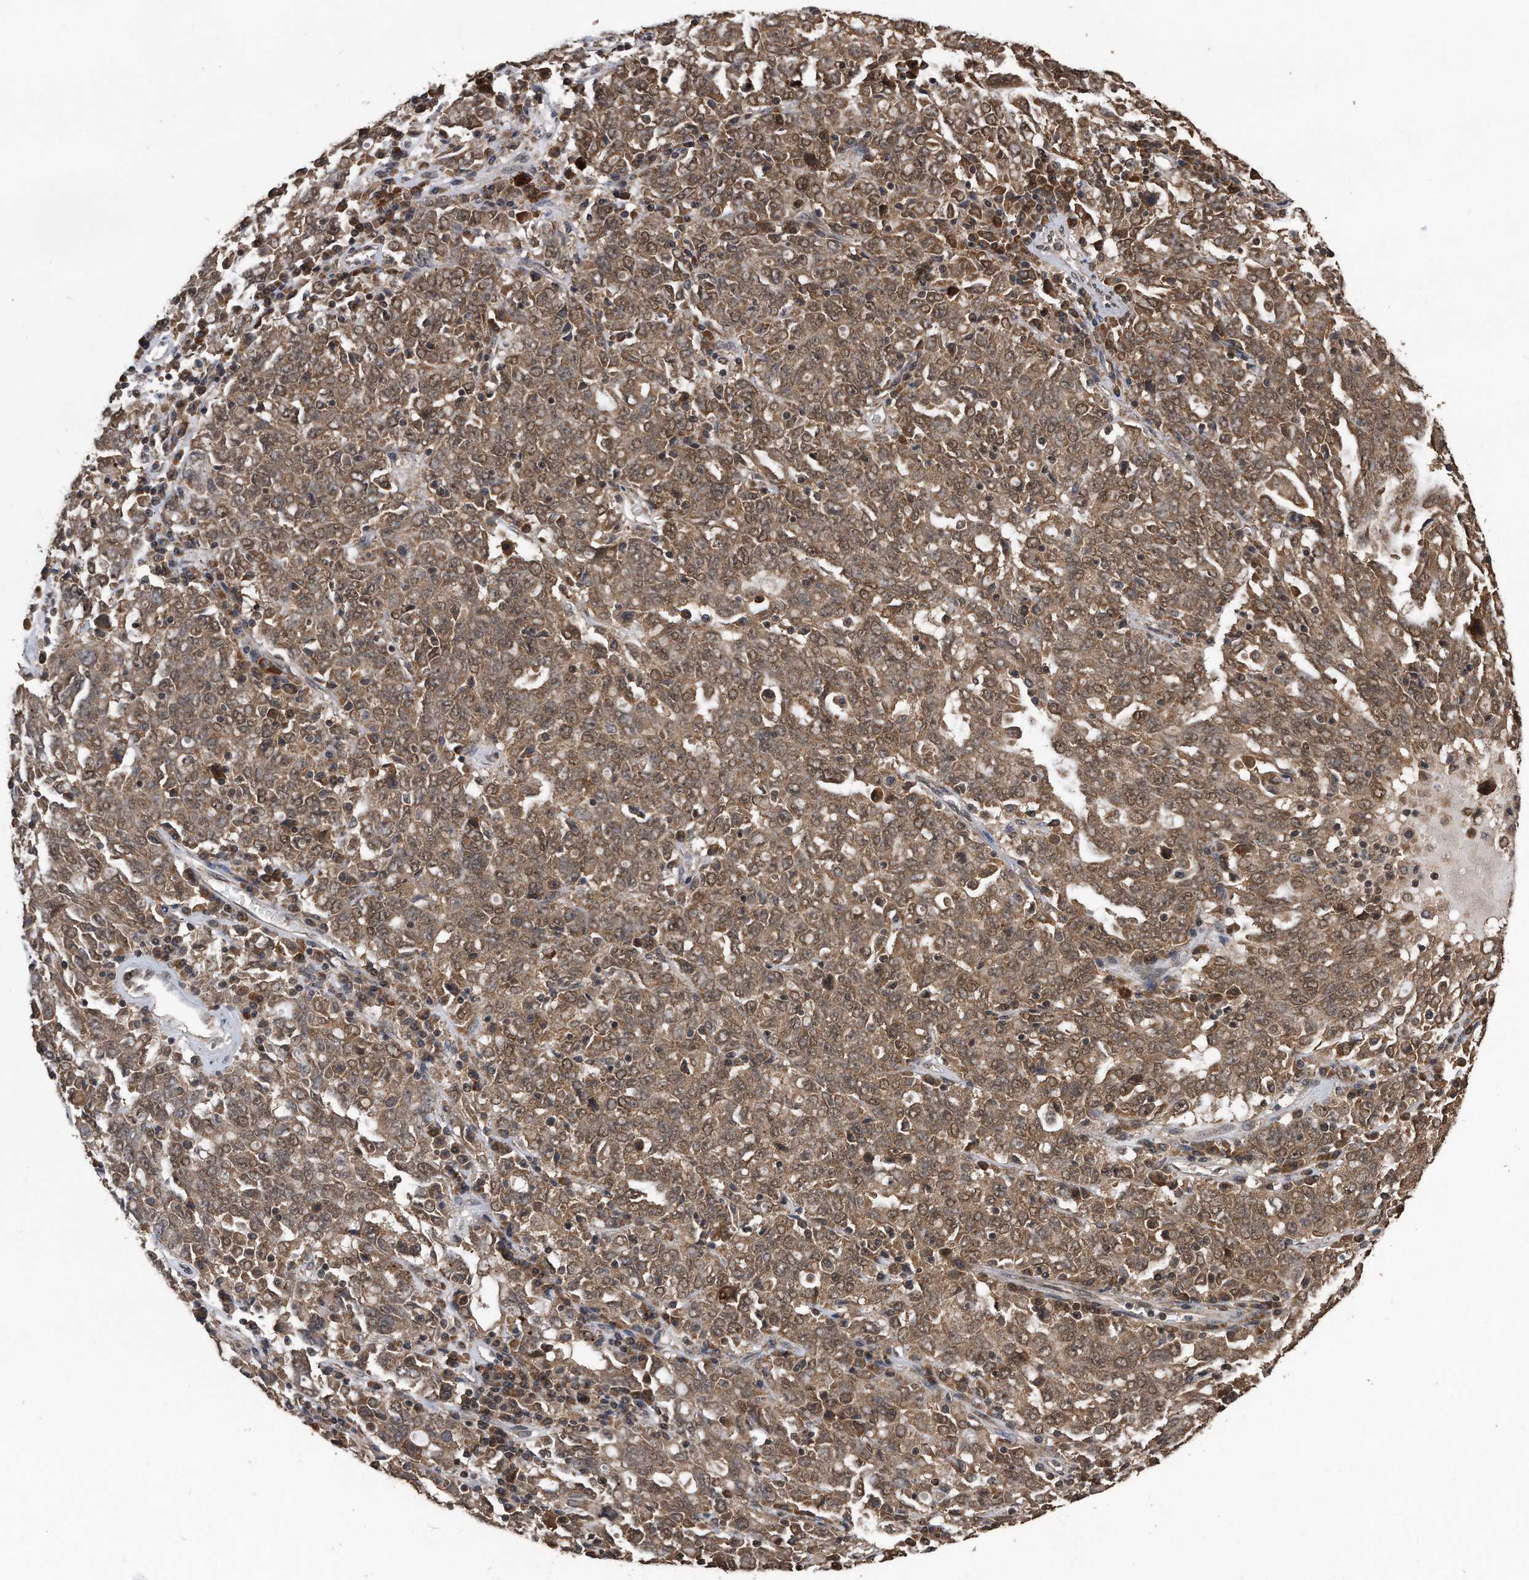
{"staining": {"intensity": "weak", "quantity": ">75%", "location": "cytoplasmic/membranous,nuclear"}, "tissue": "ovarian cancer", "cell_type": "Tumor cells", "image_type": "cancer", "snomed": [{"axis": "morphology", "description": "Carcinoma, endometroid"}, {"axis": "topography", "description": "Ovary"}], "caption": "Weak cytoplasmic/membranous and nuclear staining for a protein is seen in approximately >75% of tumor cells of endometroid carcinoma (ovarian) using immunohistochemistry.", "gene": "CRYZL1", "patient": {"sex": "female", "age": 62}}